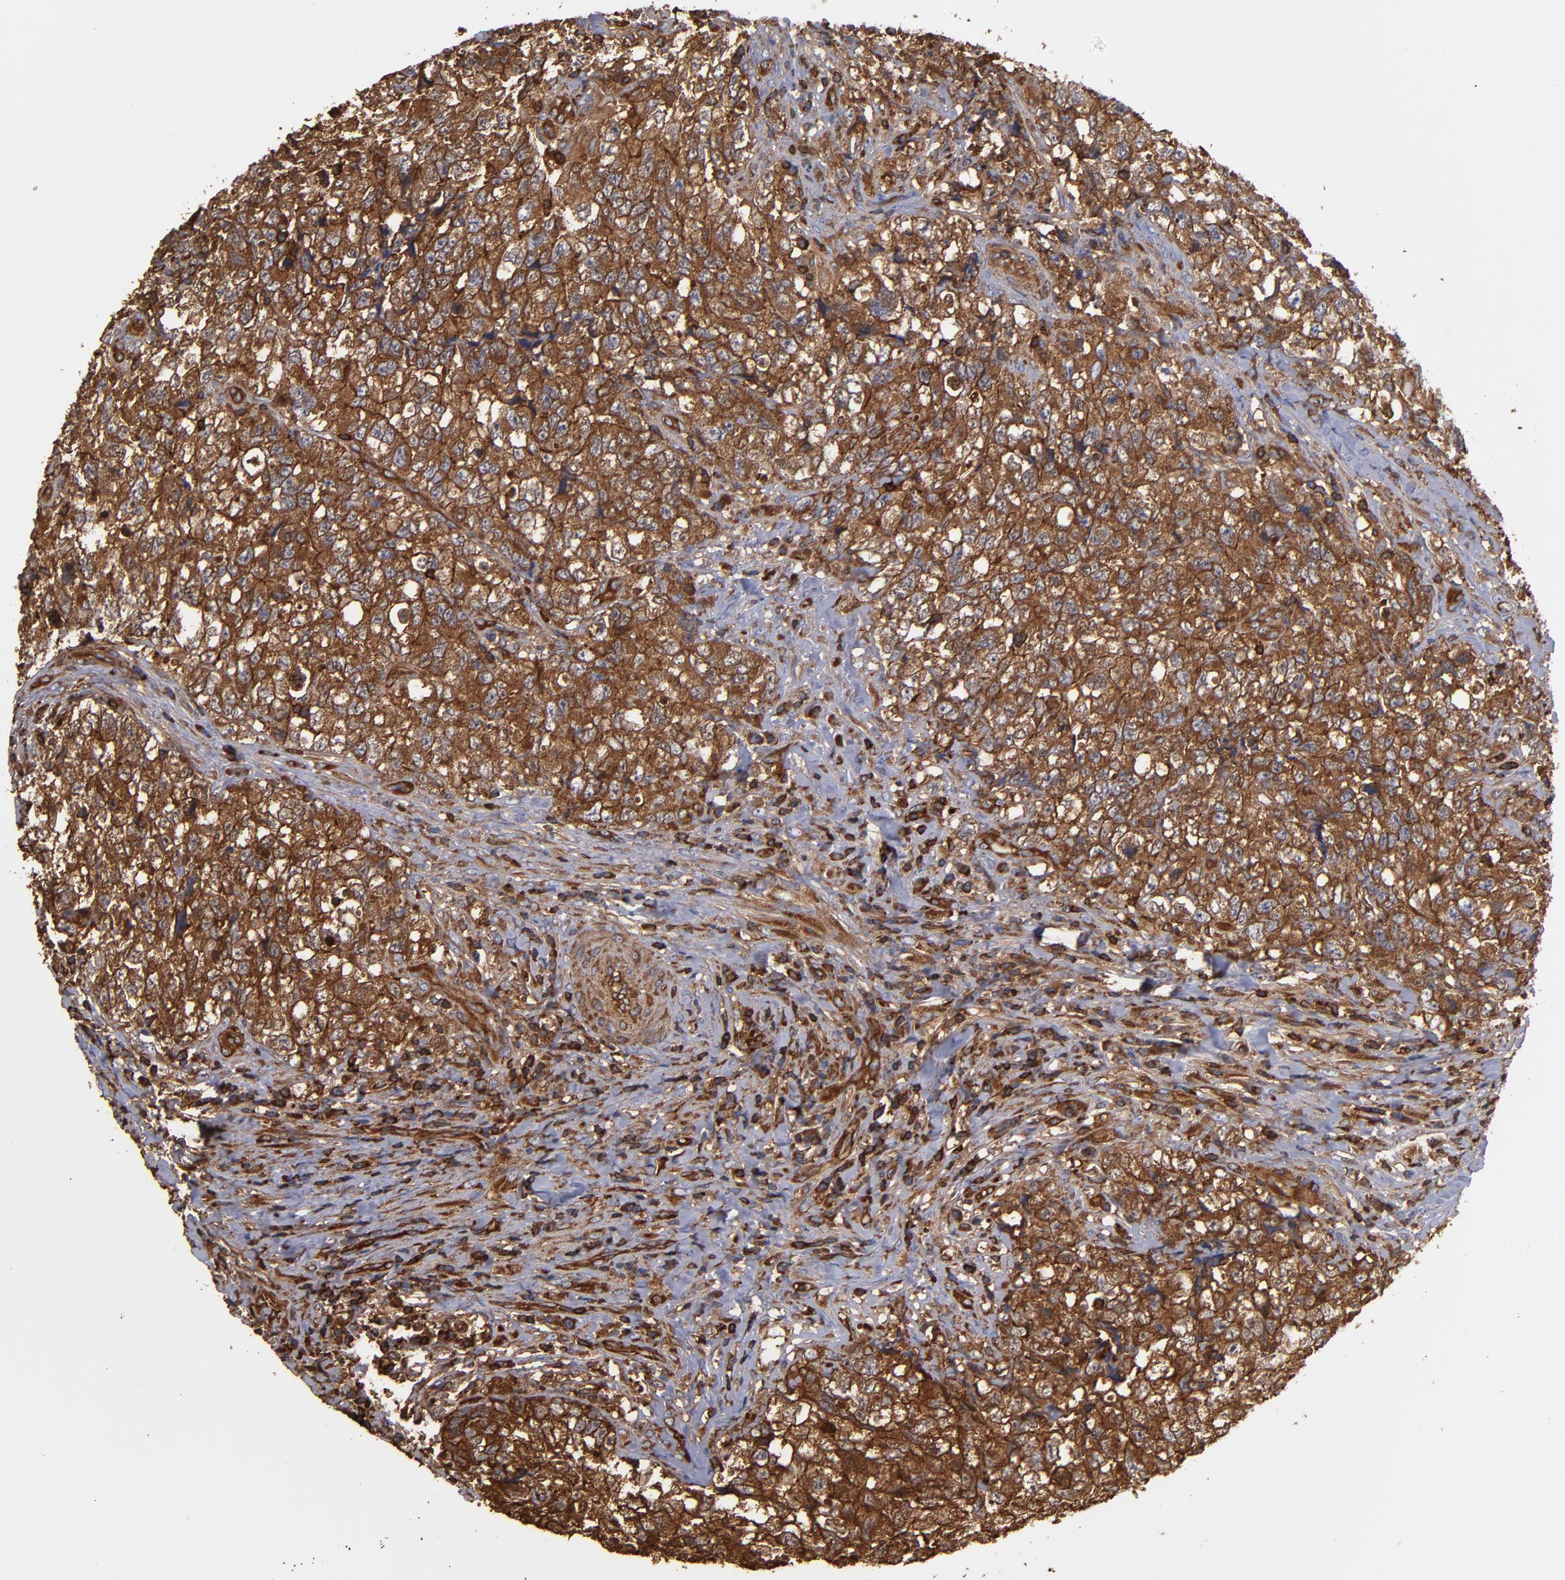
{"staining": {"intensity": "moderate", "quantity": ">75%", "location": "cytoplasmic/membranous"}, "tissue": "testis cancer", "cell_type": "Tumor cells", "image_type": "cancer", "snomed": [{"axis": "morphology", "description": "Carcinoma, Embryonal, NOS"}, {"axis": "topography", "description": "Testis"}], "caption": "The histopathology image shows immunohistochemical staining of testis embryonal carcinoma. There is moderate cytoplasmic/membranous positivity is appreciated in about >75% of tumor cells.", "gene": "ACTN4", "patient": {"sex": "male", "age": 31}}